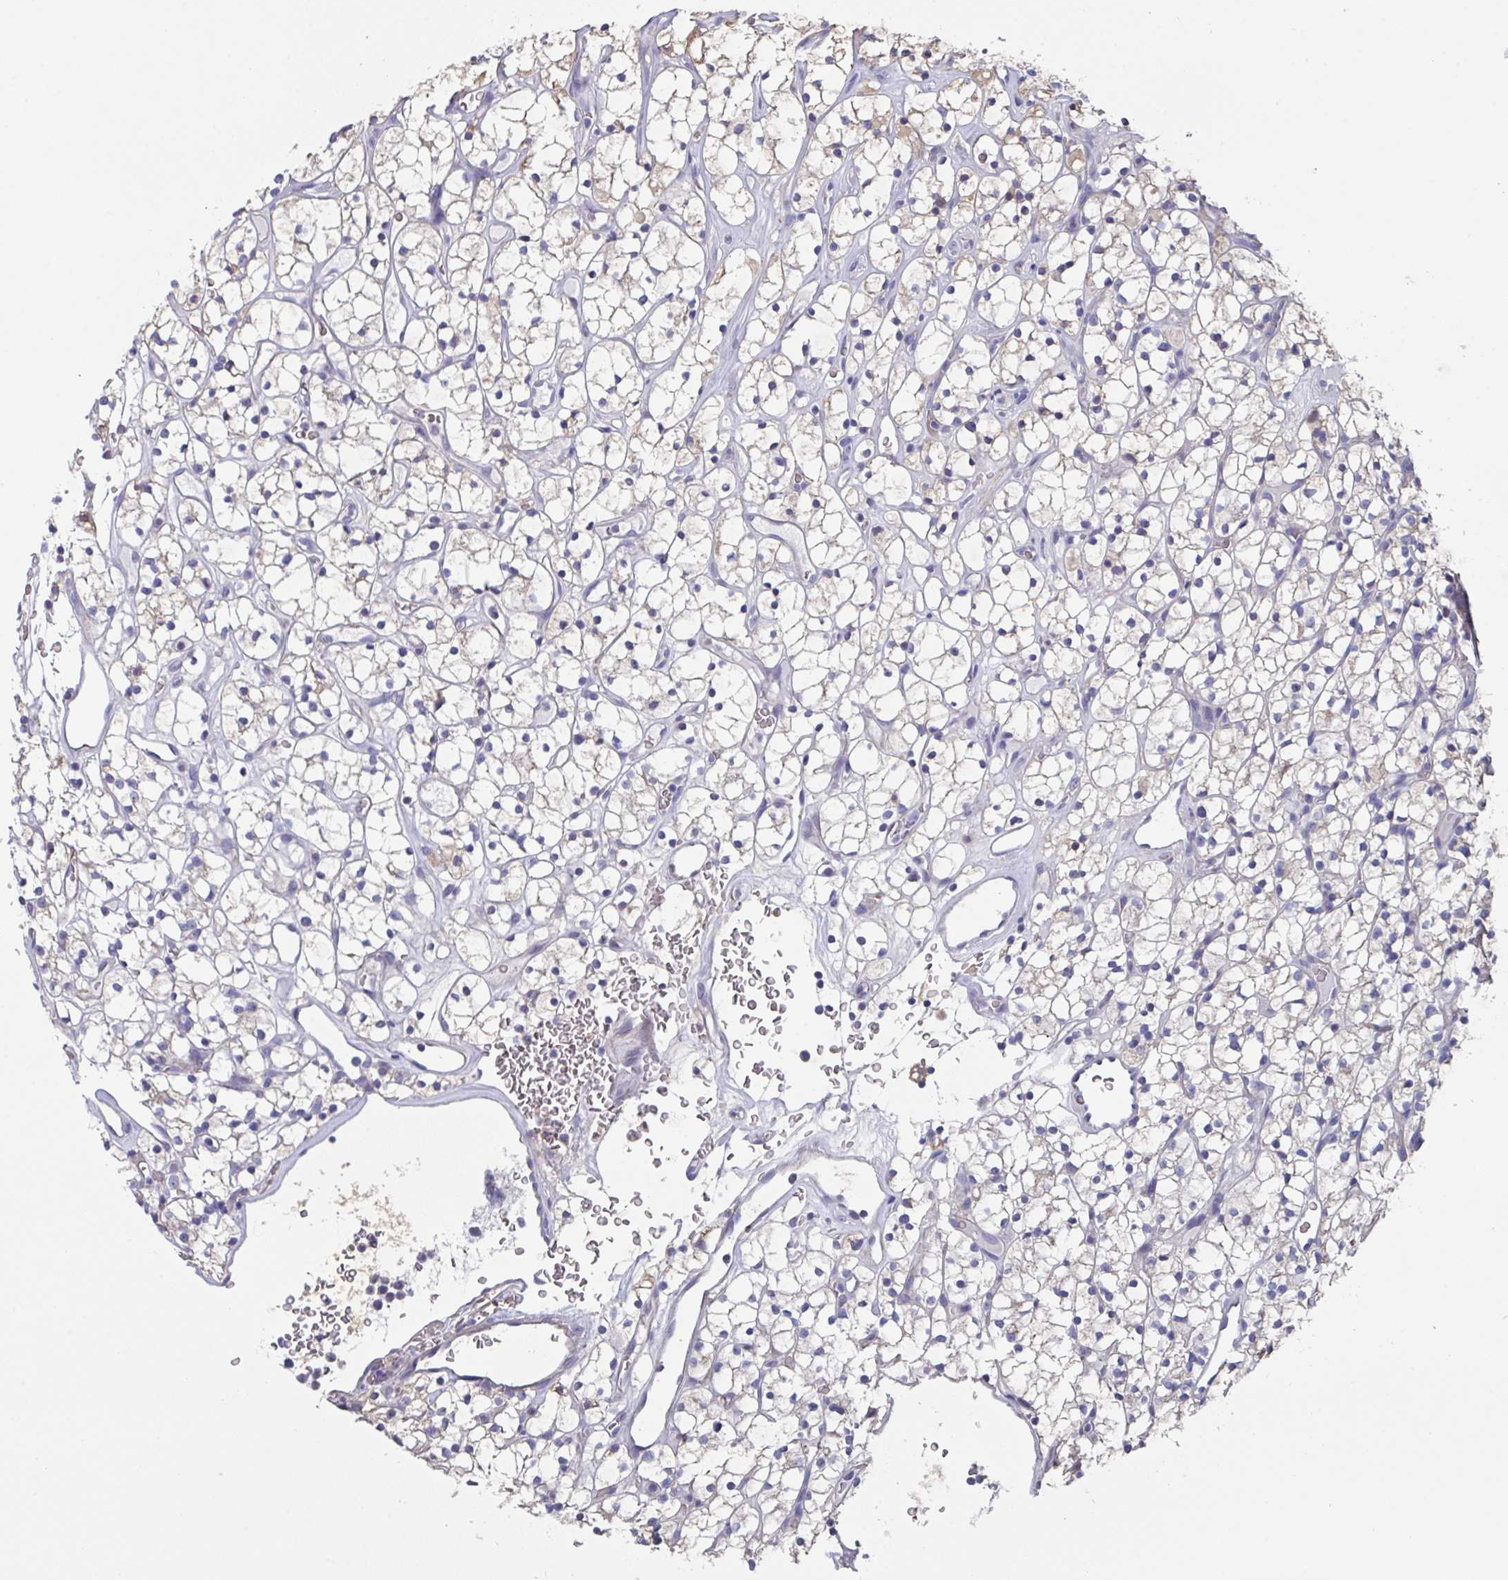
{"staining": {"intensity": "weak", "quantity": "<25%", "location": "cytoplasmic/membranous"}, "tissue": "renal cancer", "cell_type": "Tumor cells", "image_type": "cancer", "snomed": [{"axis": "morphology", "description": "Adenocarcinoma, NOS"}, {"axis": "topography", "description": "Kidney"}], "caption": "This micrograph is of renal cancer stained with IHC to label a protein in brown with the nuclei are counter-stained blue. There is no positivity in tumor cells.", "gene": "TFAP2C", "patient": {"sex": "female", "age": 64}}